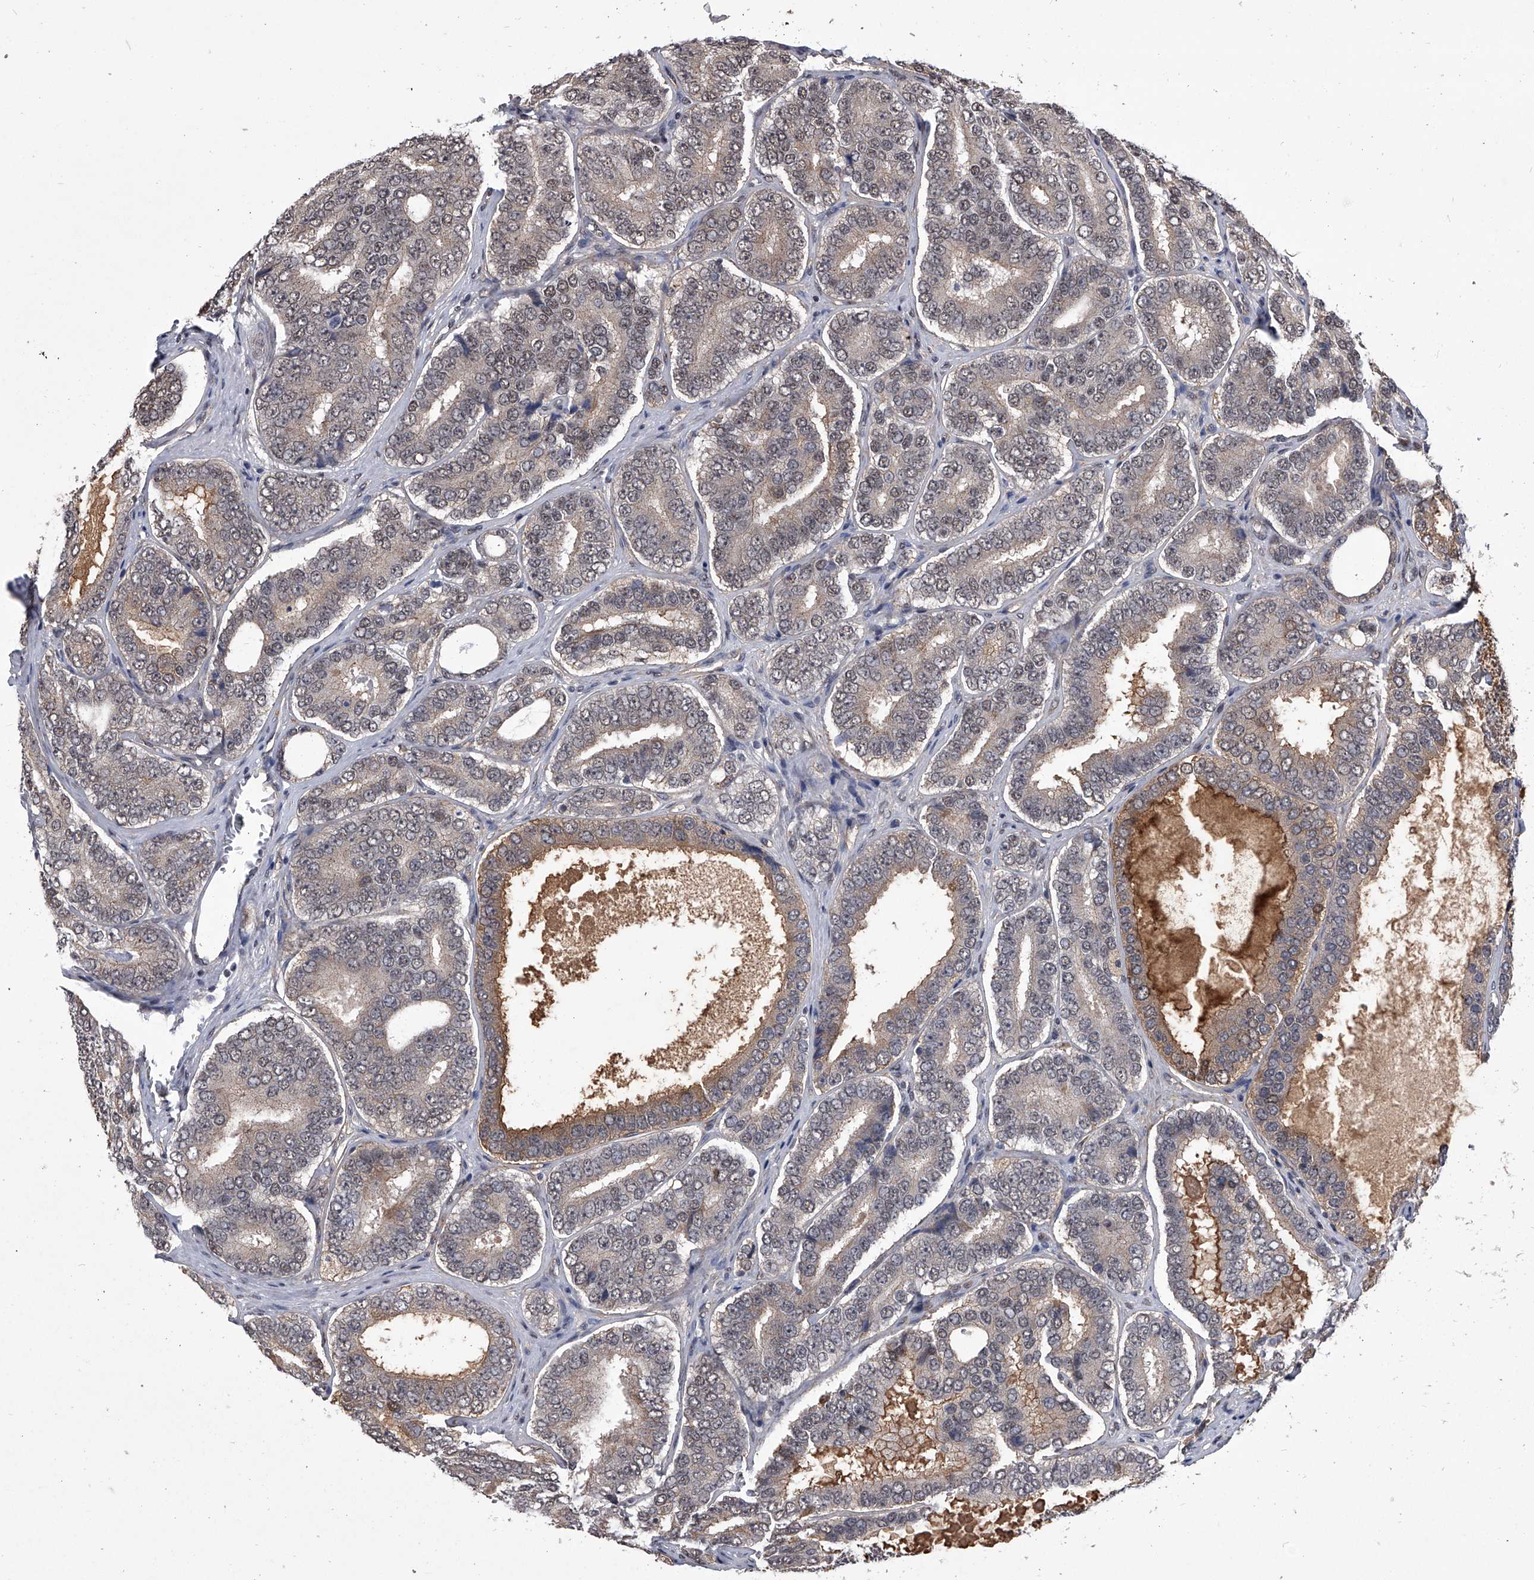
{"staining": {"intensity": "weak", "quantity": "<25%", "location": "cytoplasmic/membranous,nuclear"}, "tissue": "prostate cancer", "cell_type": "Tumor cells", "image_type": "cancer", "snomed": [{"axis": "morphology", "description": "Adenocarcinoma, High grade"}, {"axis": "topography", "description": "Prostate"}], "caption": "Tumor cells show no significant staining in prostate cancer. (Stains: DAB IHC with hematoxylin counter stain, Microscopy: brightfield microscopy at high magnification).", "gene": "ZNF76", "patient": {"sex": "male", "age": 56}}